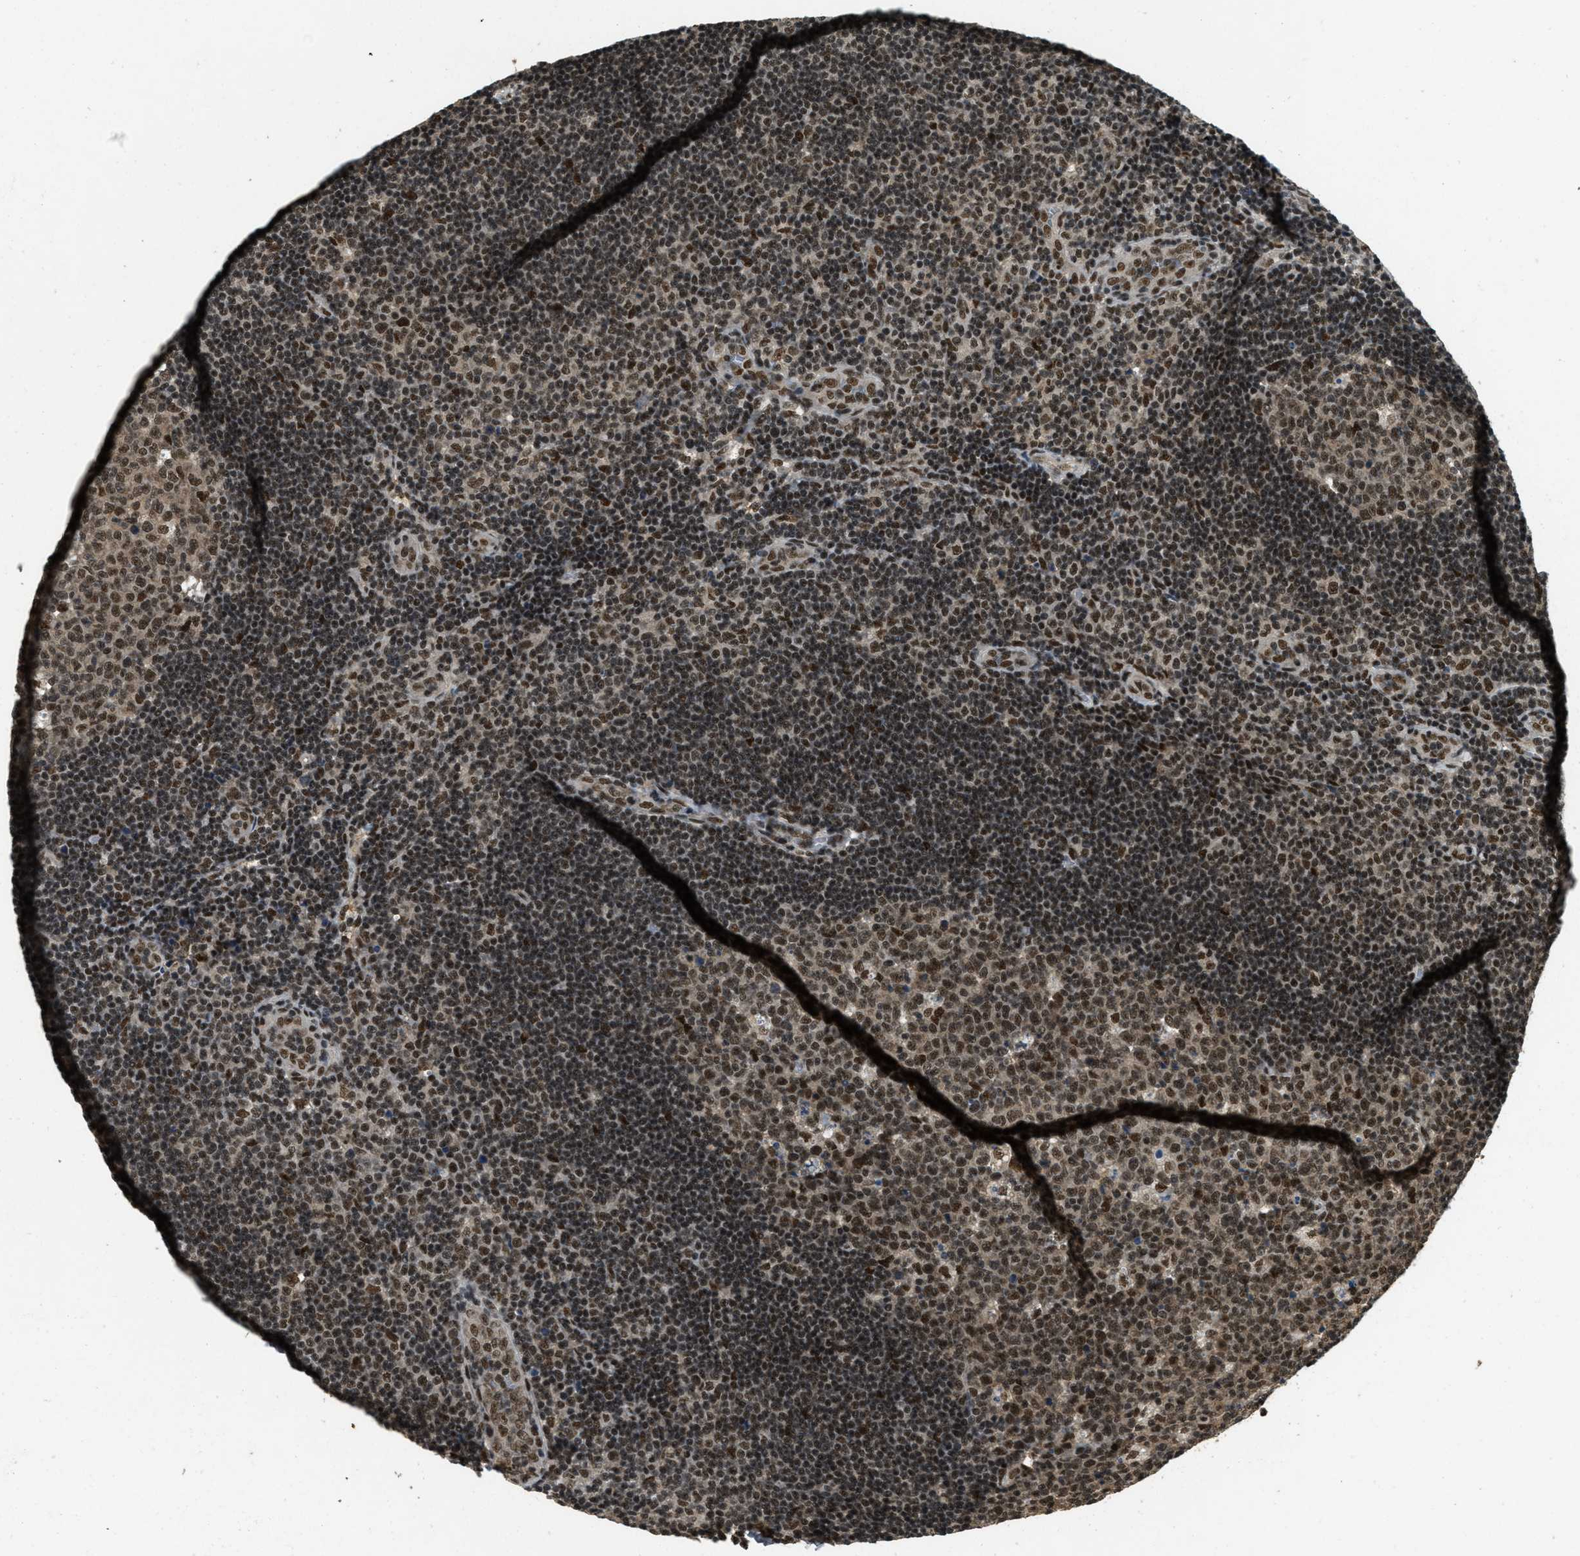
{"staining": {"intensity": "moderate", "quantity": ">75%", "location": "nuclear"}, "tissue": "lymph node", "cell_type": "Germinal center cells", "image_type": "normal", "snomed": [{"axis": "morphology", "description": "Normal tissue, NOS"}, {"axis": "topography", "description": "Lymph node"}, {"axis": "topography", "description": "Salivary gland"}], "caption": "Immunohistochemistry (IHC) micrograph of unremarkable lymph node: human lymph node stained using immunohistochemistry (IHC) shows medium levels of moderate protein expression localized specifically in the nuclear of germinal center cells, appearing as a nuclear brown color.", "gene": "ZNF148", "patient": {"sex": "male", "age": 8}}